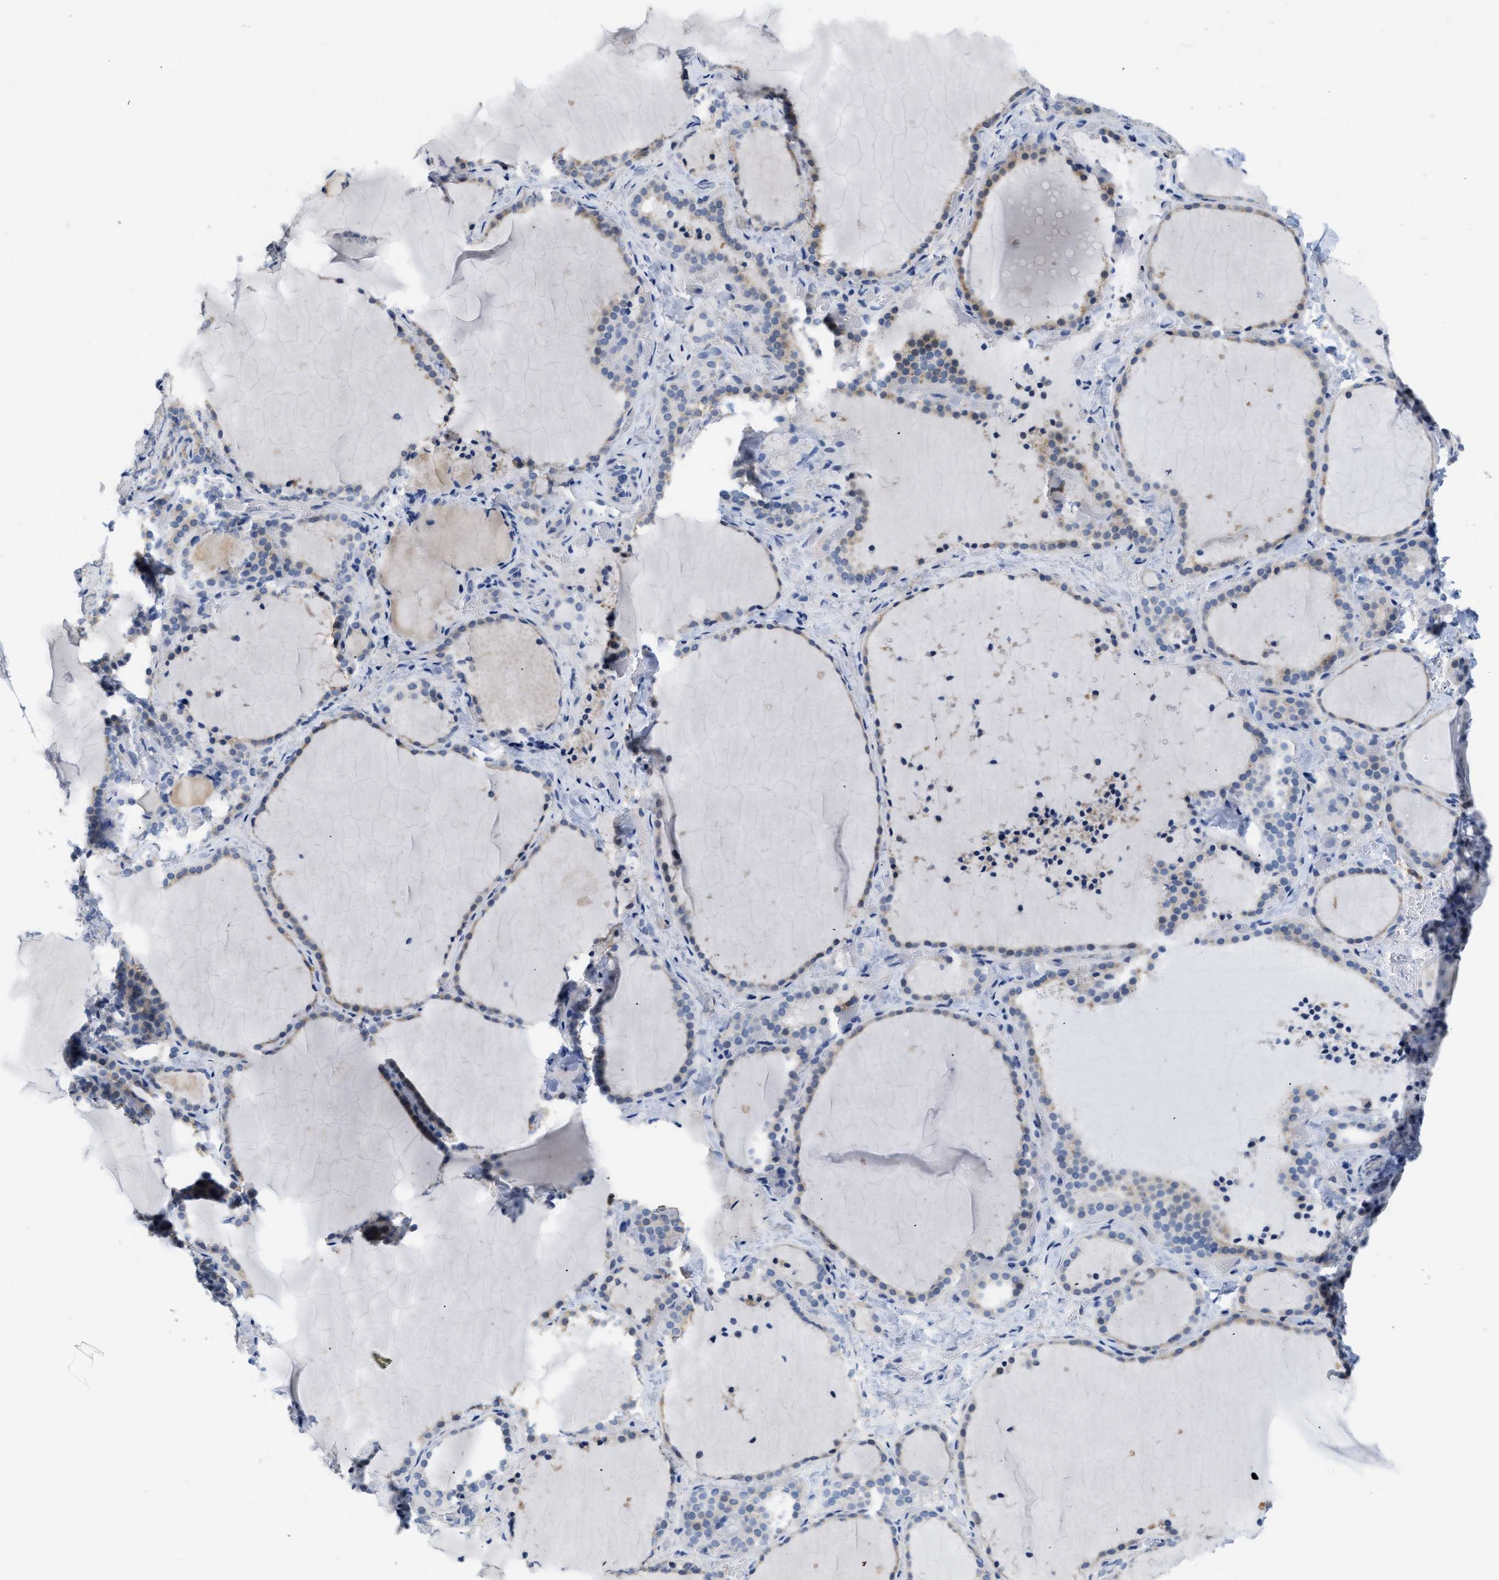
{"staining": {"intensity": "weak", "quantity": "25%-75%", "location": "cytoplasmic/membranous"}, "tissue": "thyroid gland", "cell_type": "Glandular cells", "image_type": "normal", "snomed": [{"axis": "morphology", "description": "Normal tissue, NOS"}, {"axis": "topography", "description": "Thyroid gland"}], "caption": "This is an image of IHC staining of normal thyroid gland, which shows weak staining in the cytoplasmic/membranous of glandular cells.", "gene": "CRYM", "patient": {"sex": "female", "age": 22}}